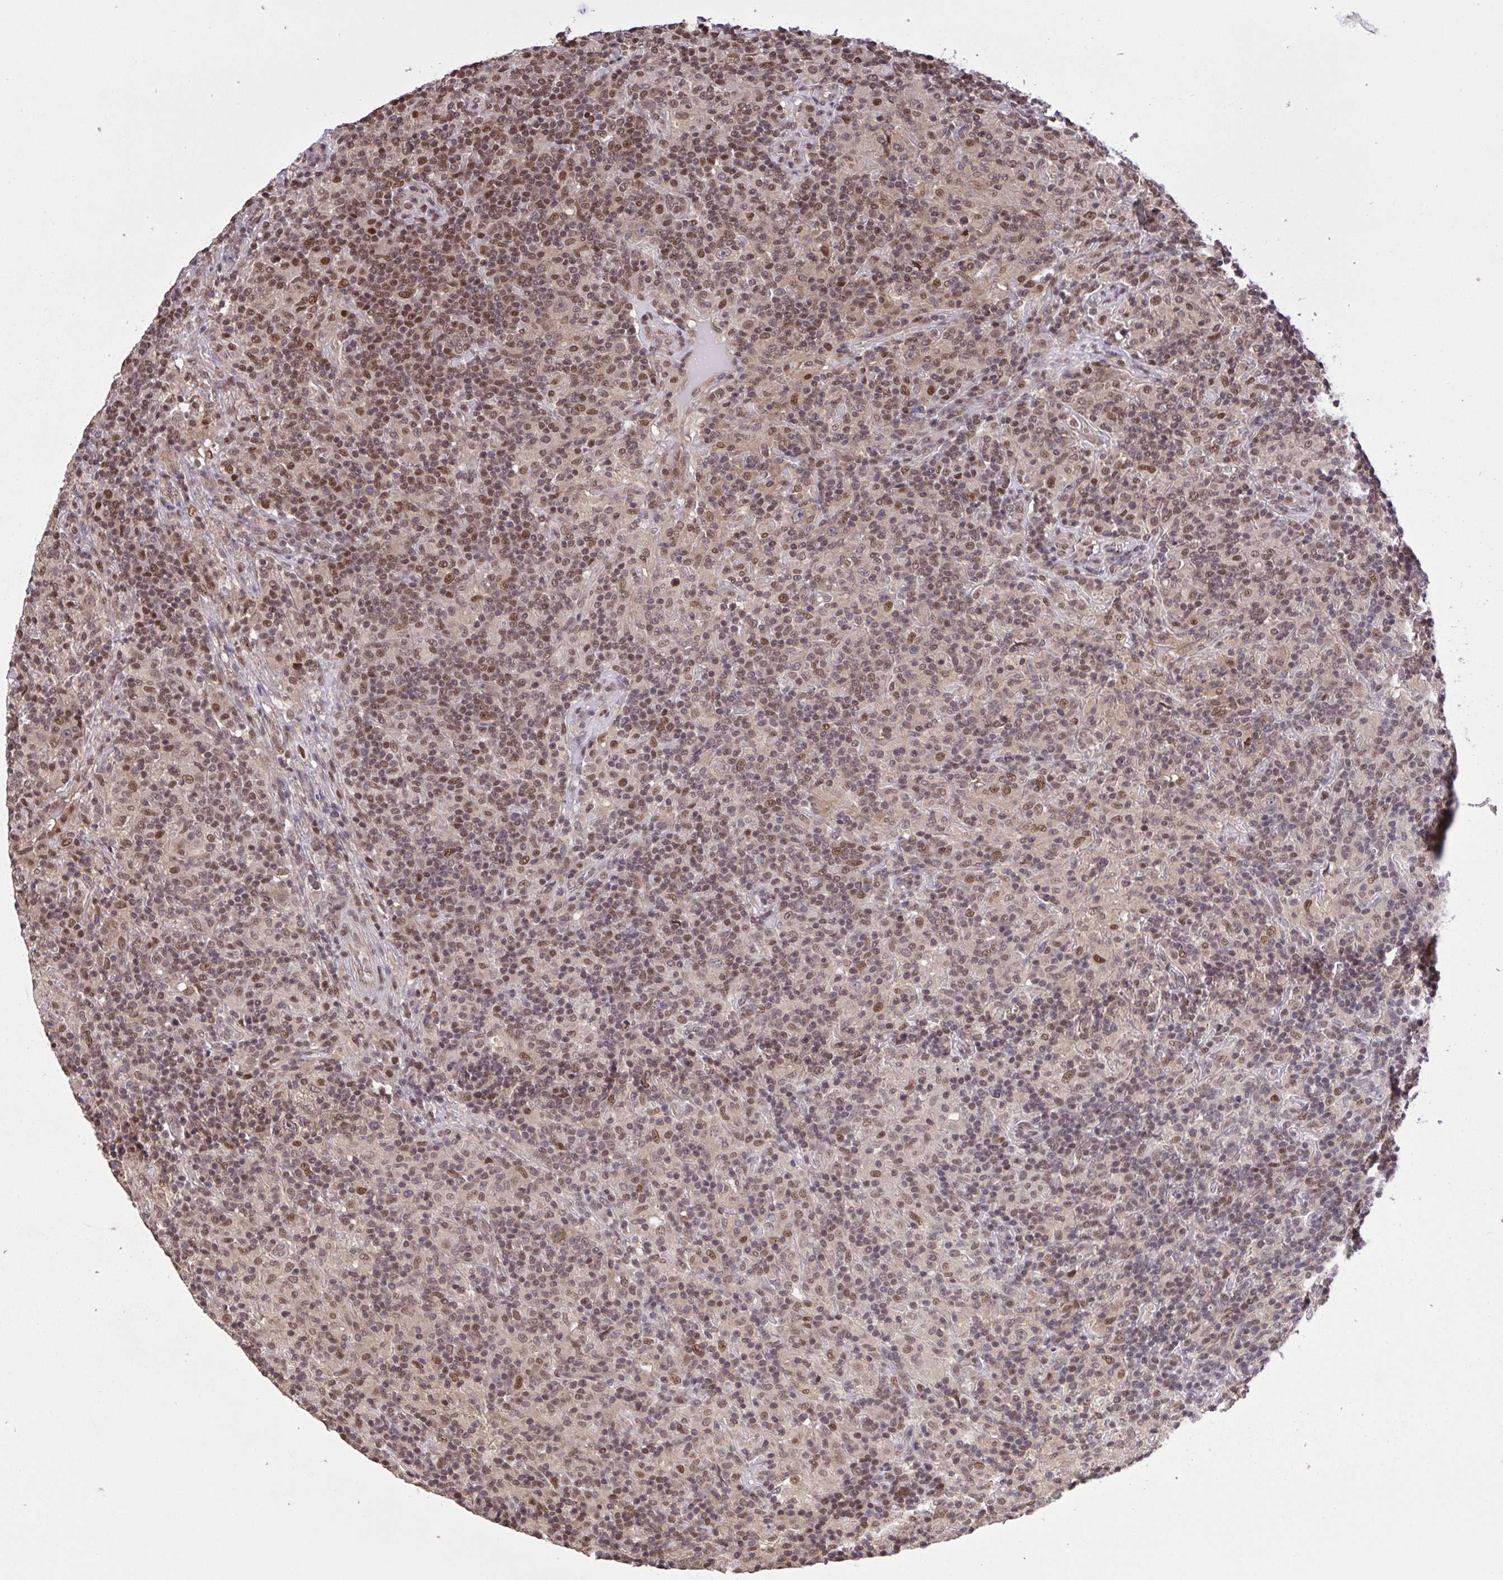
{"staining": {"intensity": "weak", "quantity": ">75%", "location": "cytoplasmic/membranous,nuclear"}, "tissue": "lymphoma", "cell_type": "Tumor cells", "image_type": "cancer", "snomed": [{"axis": "morphology", "description": "Hodgkin's disease, NOS"}, {"axis": "topography", "description": "Lymph node"}], "caption": "IHC micrograph of neoplastic tissue: human lymphoma stained using immunohistochemistry shows low levels of weak protein expression localized specifically in the cytoplasmic/membranous and nuclear of tumor cells, appearing as a cytoplasmic/membranous and nuclear brown color.", "gene": "GLIS3", "patient": {"sex": "male", "age": 70}}